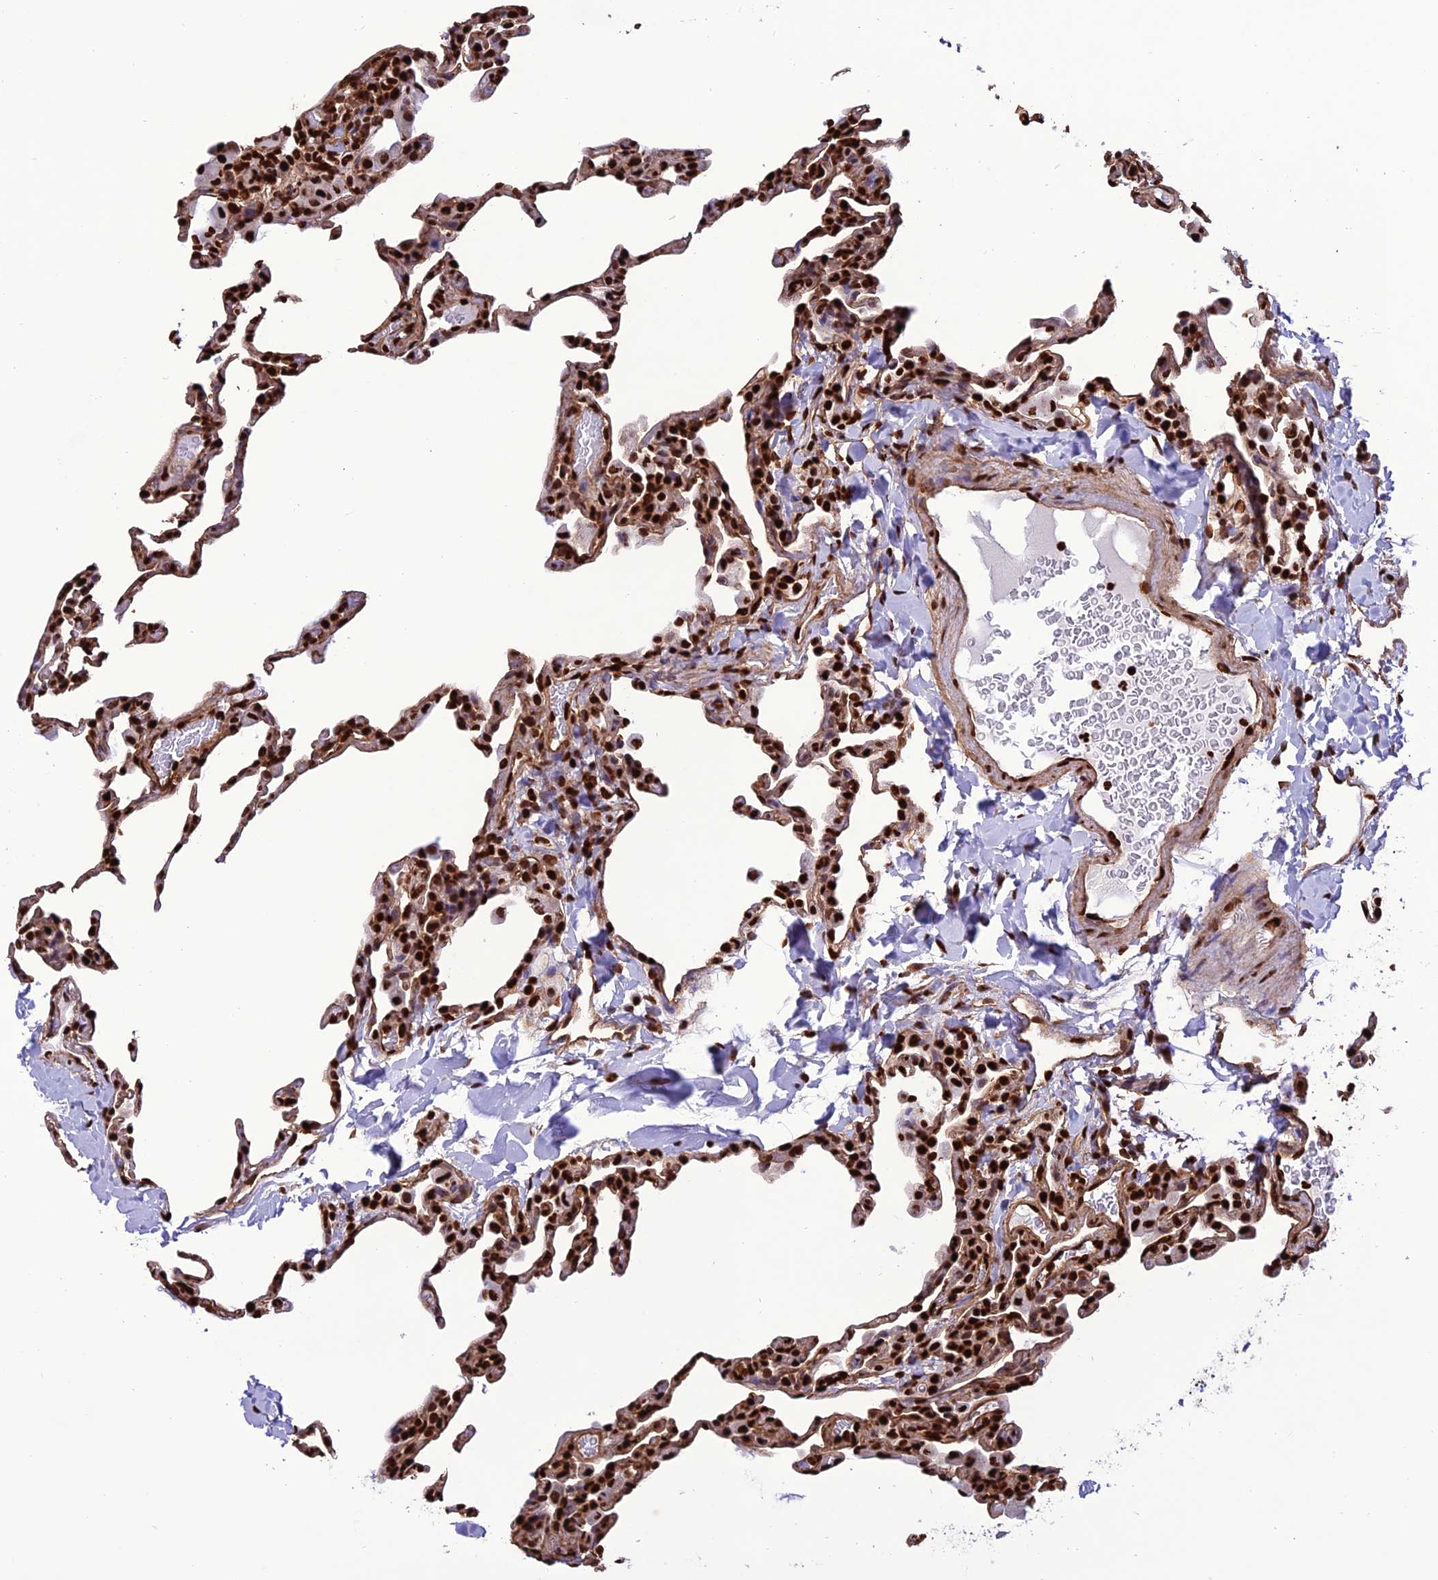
{"staining": {"intensity": "strong", "quantity": "25%-75%", "location": "nuclear"}, "tissue": "lung", "cell_type": "Alveolar cells", "image_type": "normal", "snomed": [{"axis": "morphology", "description": "Normal tissue, NOS"}, {"axis": "topography", "description": "Lung"}], "caption": "IHC micrograph of unremarkable human lung stained for a protein (brown), which demonstrates high levels of strong nuclear expression in approximately 25%-75% of alveolar cells.", "gene": "INO80E", "patient": {"sex": "male", "age": 20}}